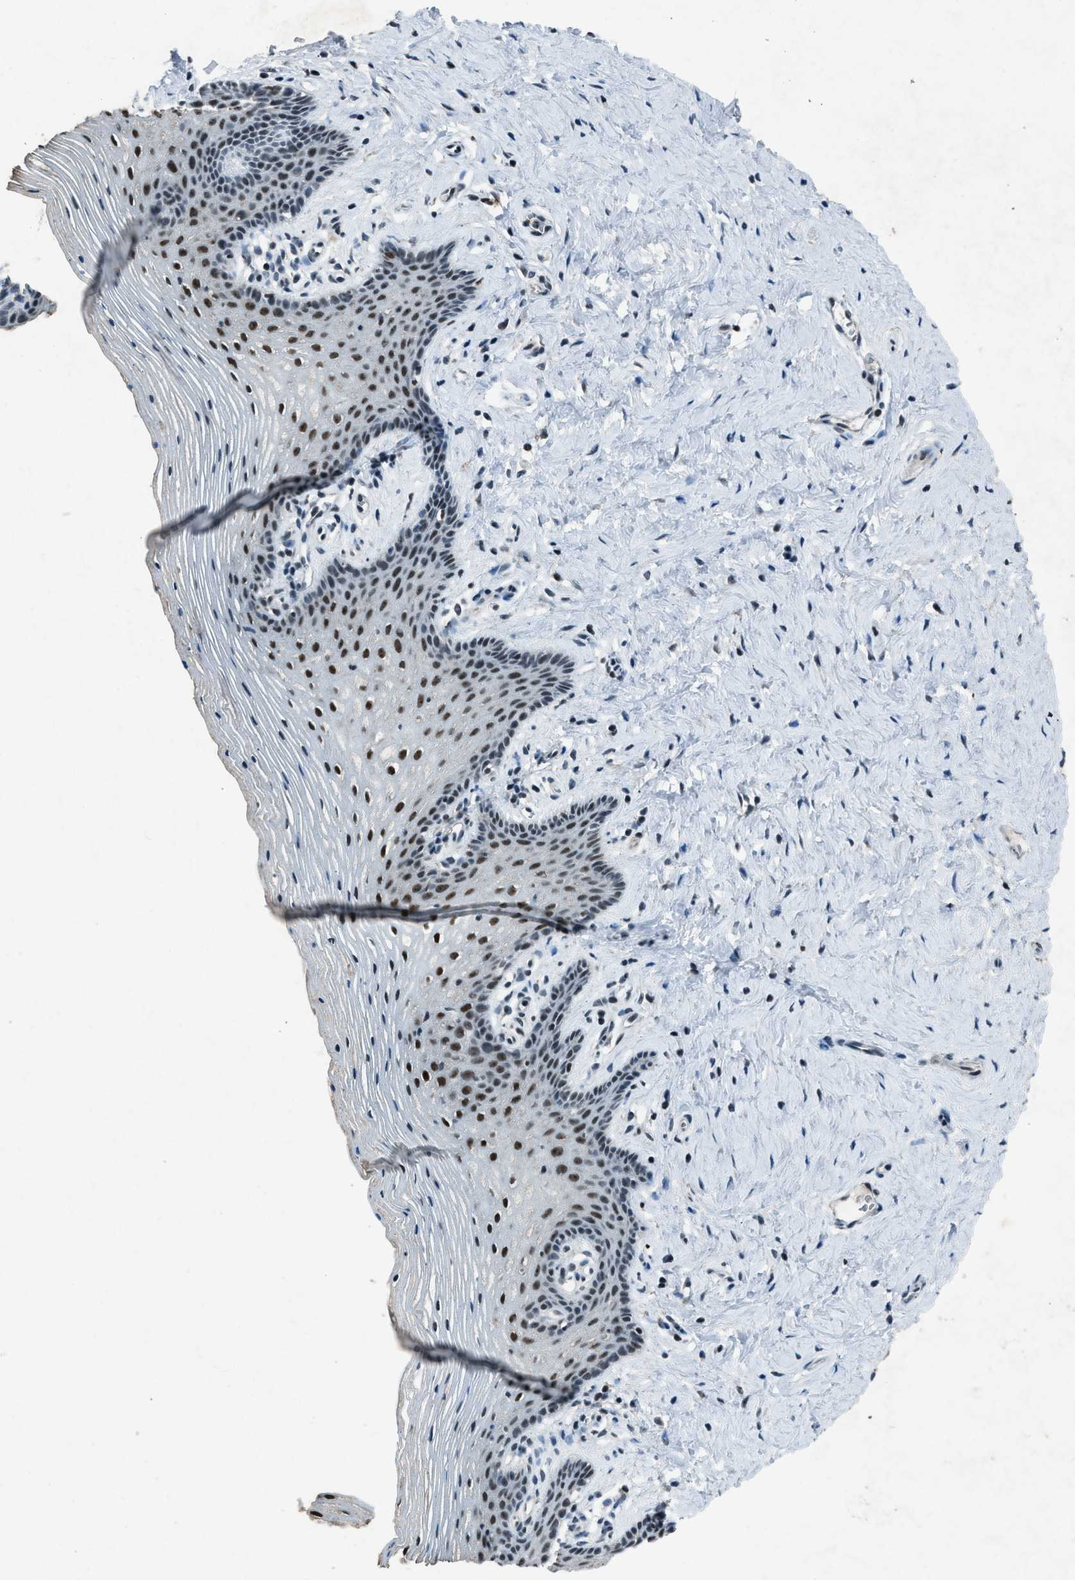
{"staining": {"intensity": "moderate", "quantity": "<25%", "location": "cytoplasmic/membranous"}, "tissue": "vagina", "cell_type": "Squamous epithelial cells", "image_type": "normal", "snomed": [{"axis": "morphology", "description": "Normal tissue, NOS"}, {"axis": "topography", "description": "Vagina"}], "caption": "A brown stain shows moderate cytoplasmic/membranous positivity of a protein in squamous epithelial cells of unremarkable human vagina. The protein is stained brown, and the nuclei are stained in blue (DAB (3,3'-diaminobenzidine) IHC with brightfield microscopy, high magnification).", "gene": "ADCY1", "patient": {"sex": "female", "age": 32}}